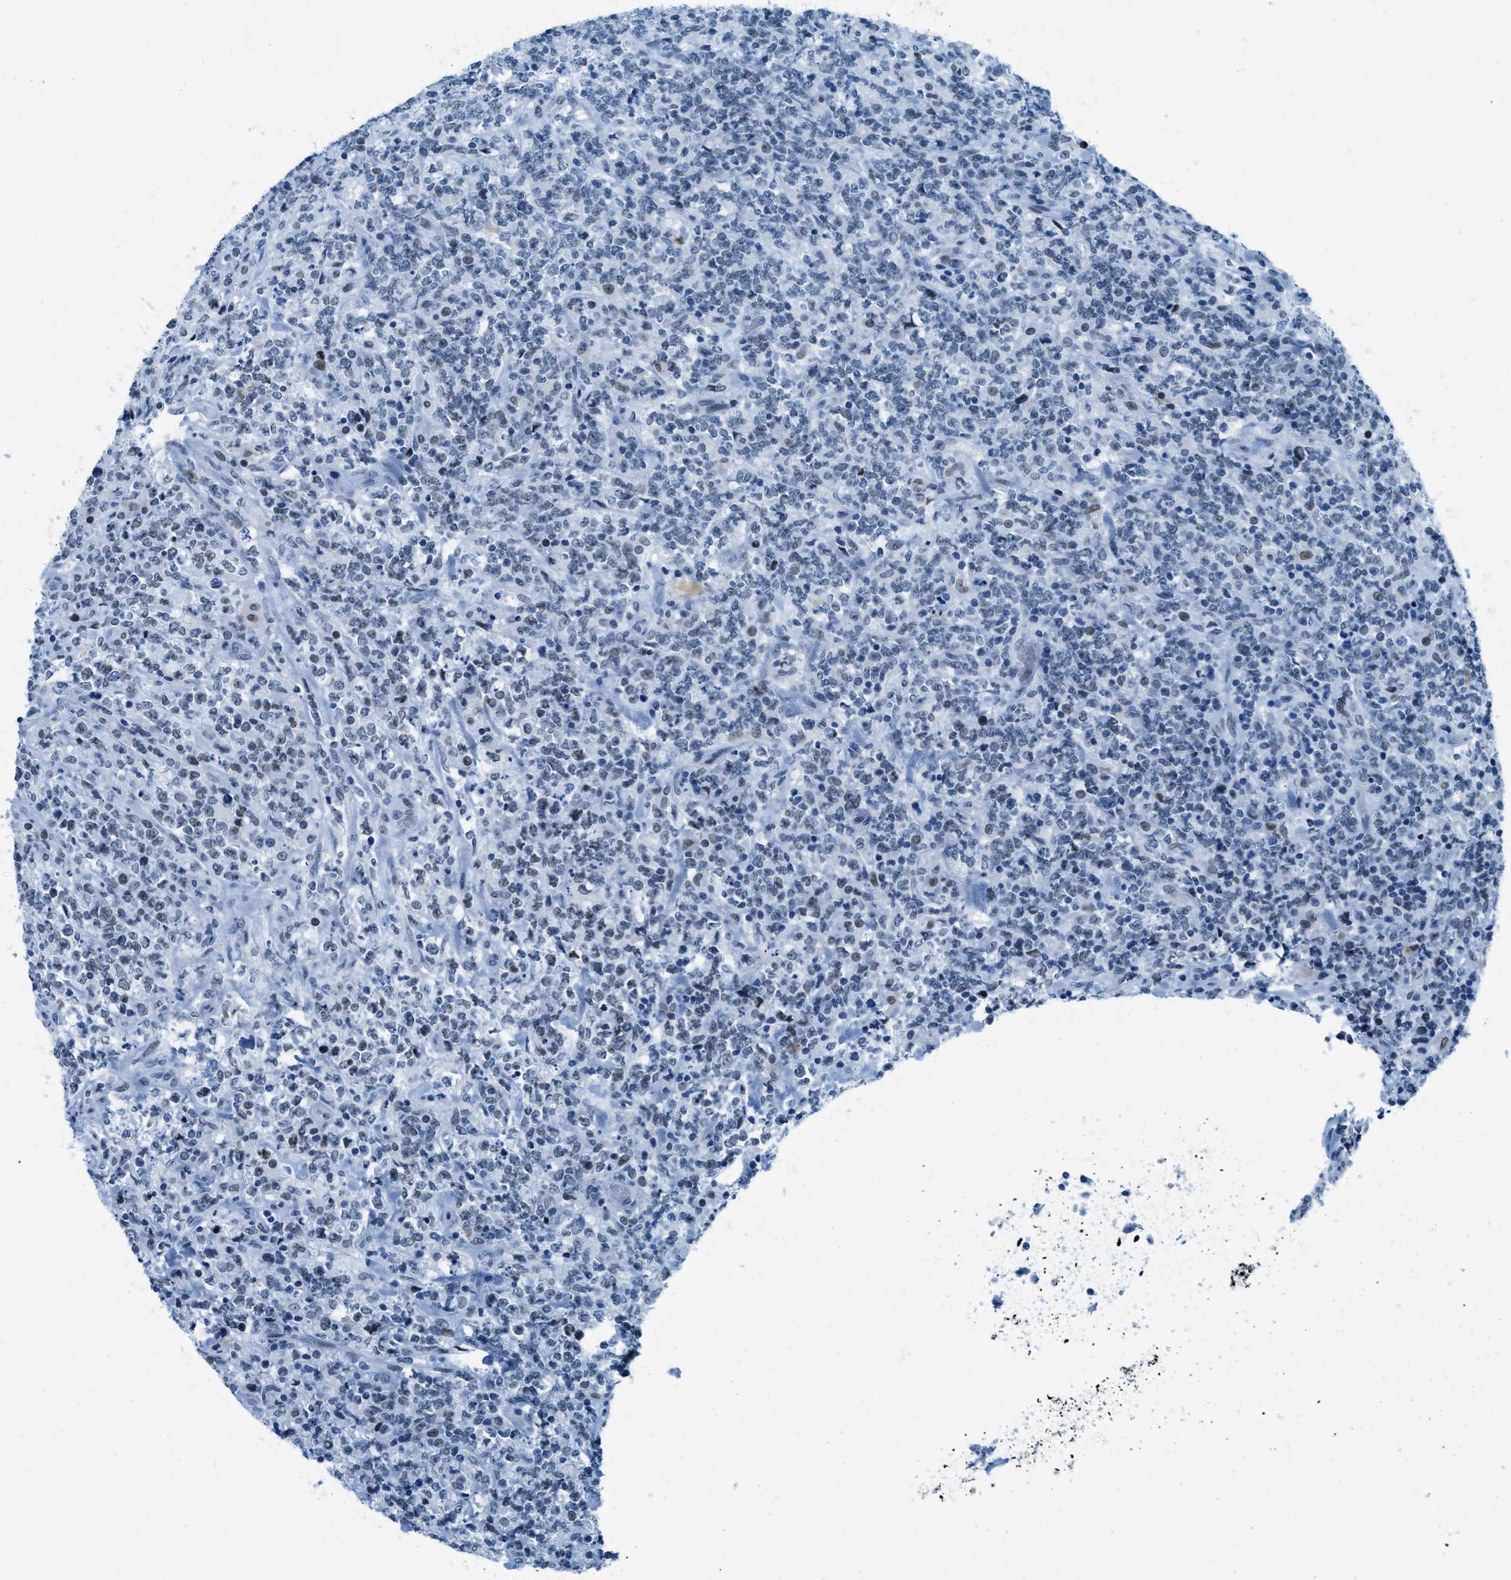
{"staining": {"intensity": "moderate", "quantity": "<25%", "location": "nuclear"}, "tissue": "lymphoma", "cell_type": "Tumor cells", "image_type": "cancer", "snomed": [{"axis": "morphology", "description": "Malignant lymphoma, non-Hodgkin's type, High grade"}, {"axis": "topography", "description": "Soft tissue"}], "caption": "An image of human lymphoma stained for a protein reveals moderate nuclear brown staining in tumor cells.", "gene": "PLA2G2A", "patient": {"sex": "male", "age": 18}}